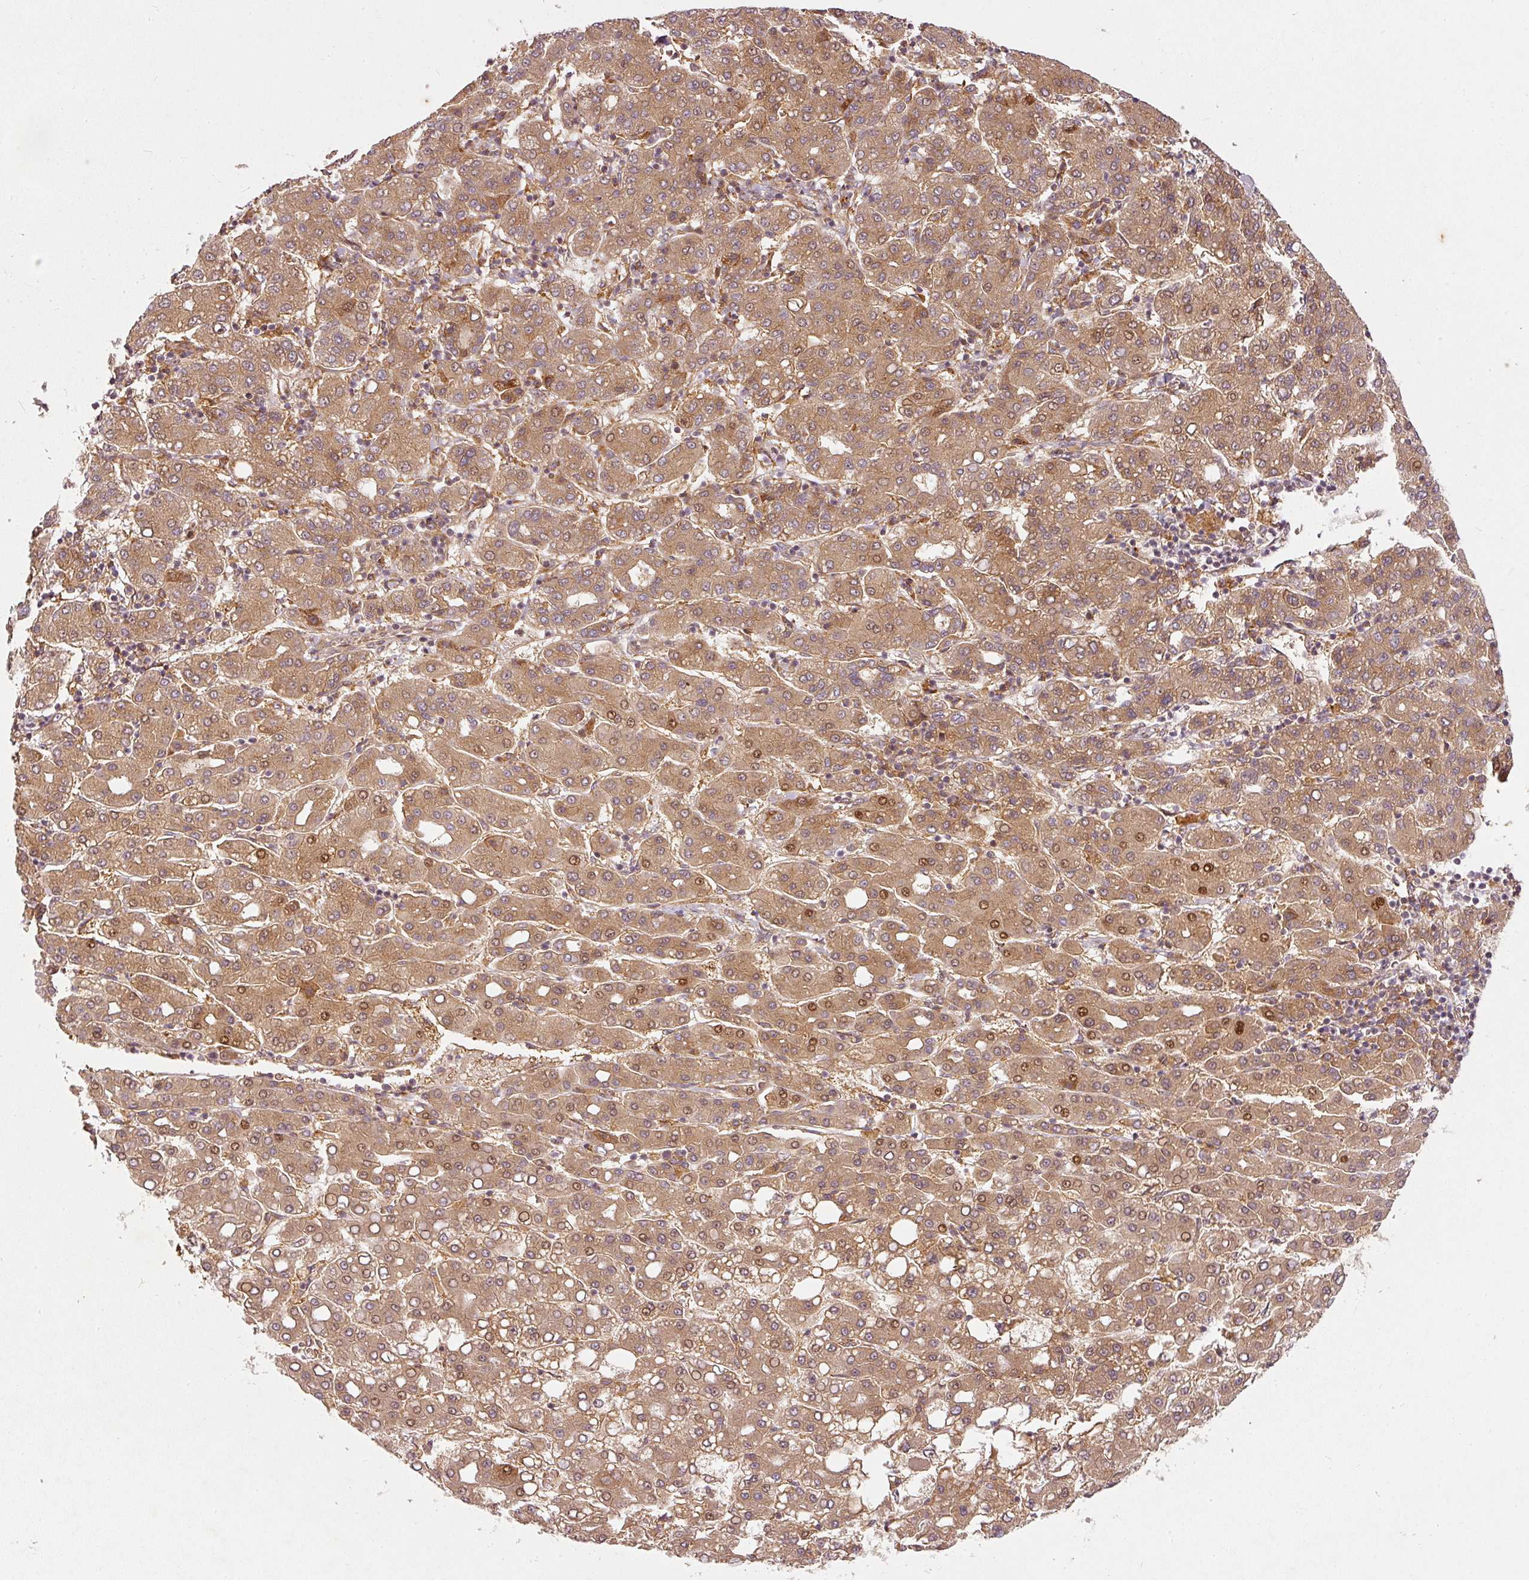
{"staining": {"intensity": "moderate", "quantity": ">75%", "location": "cytoplasmic/membranous,nuclear"}, "tissue": "liver cancer", "cell_type": "Tumor cells", "image_type": "cancer", "snomed": [{"axis": "morphology", "description": "Carcinoma, Hepatocellular, NOS"}, {"axis": "topography", "description": "Liver"}], "caption": "Immunohistochemistry of liver cancer shows medium levels of moderate cytoplasmic/membranous and nuclear staining in approximately >75% of tumor cells.", "gene": "ZNF580", "patient": {"sex": "male", "age": 65}}